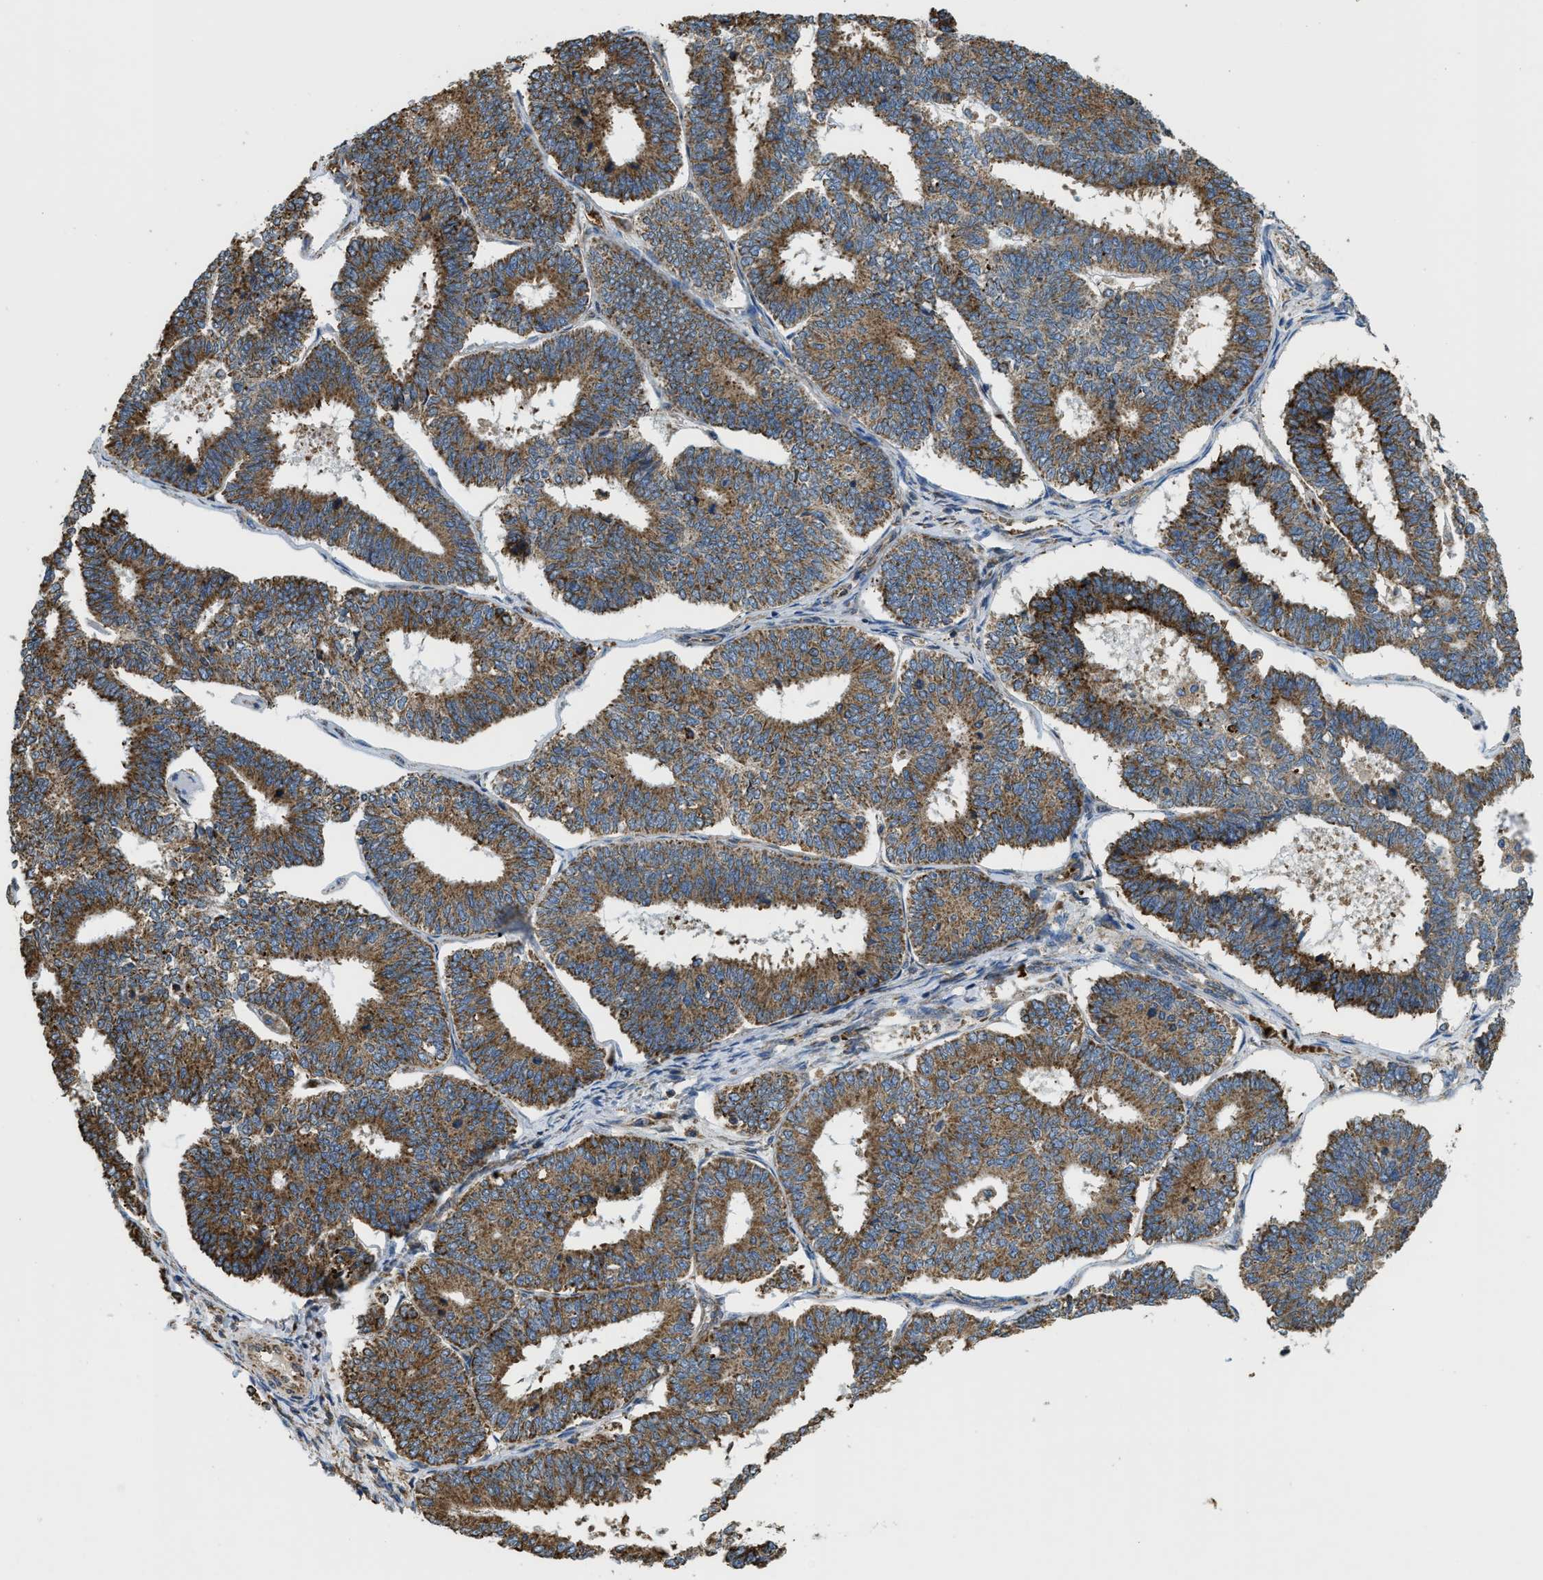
{"staining": {"intensity": "moderate", "quantity": ">75%", "location": "cytoplasmic/membranous"}, "tissue": "endometrial cancer", "cell_type": "Tumor cells", "image_type": "cancer", "snomed": [{"axis": "morphology", "description": "Adenocarcinoma, NOS"}, {"axis": "topography", "description": "Endometrium"}], "caption": "High-power microscopy captured an immunohistochemistry (IHC) micrograph of endometrial cancer, revealing moderate cytoplasmic/membranous expression in approximately >75% of tumor cells. Immunohistochemistry stains the protein in brown and the nuclei are stained blue.", "gene": "CSPG4", "patient": {"sex": "female", "age": 70}}